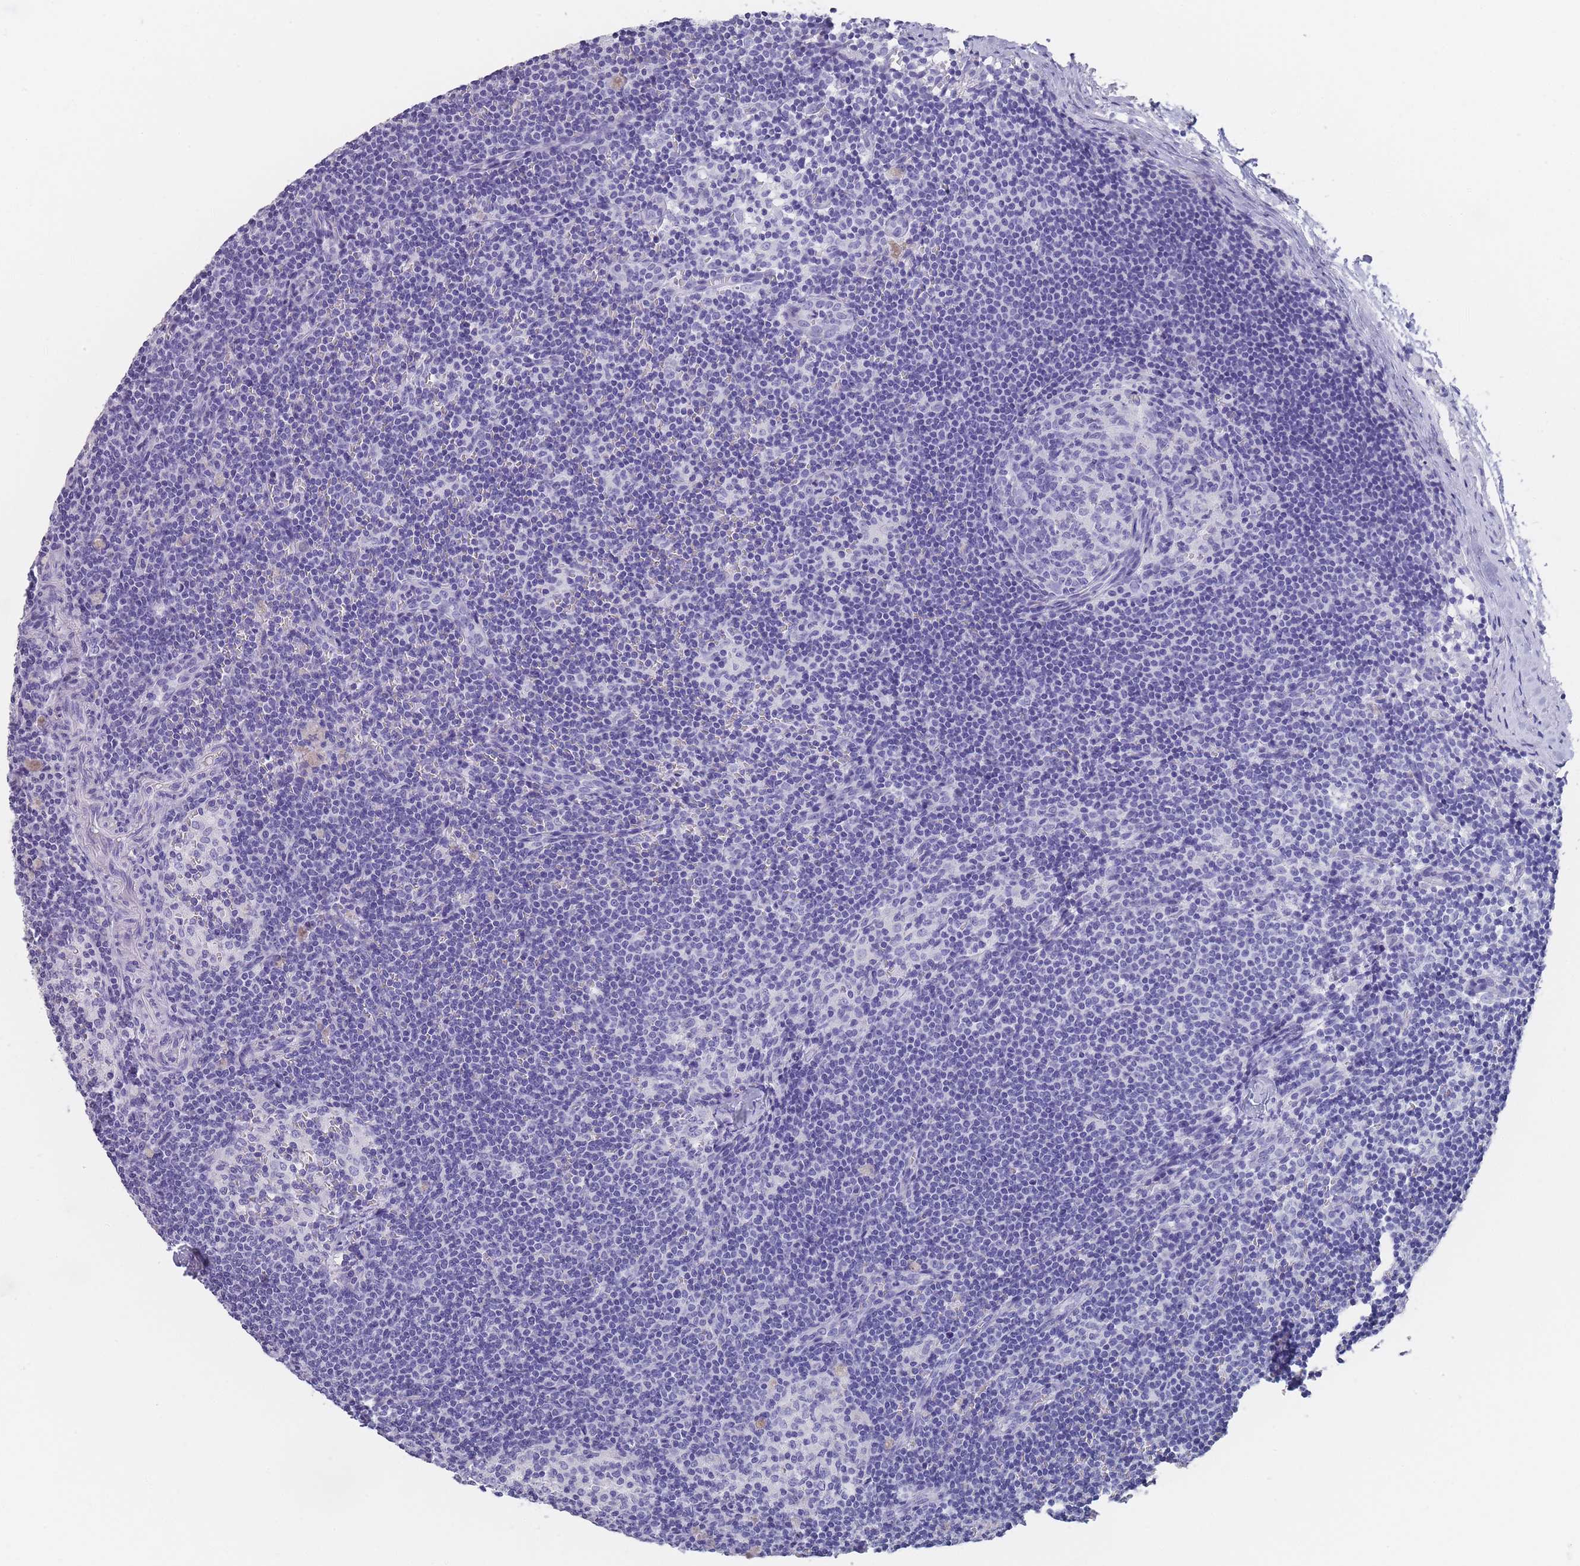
{"staining": {"intensity": "negative", "quantity": "none", "location": "none"}, "tissue": "lymph node", "cell_type": "Germinal center cells", "image_type": "normal", "snomed": [{"axis": "morphology", "description": "Normal tissue, NOS"}, {"axis": "topography", "description": "Lymph node"}], "caption": "Normal lymph node was stained to show a protein in brown. There is no significant positivity in germinal center cells.", "gene": "RAB2B", "patient": {"sex": "female", "age": 42}}